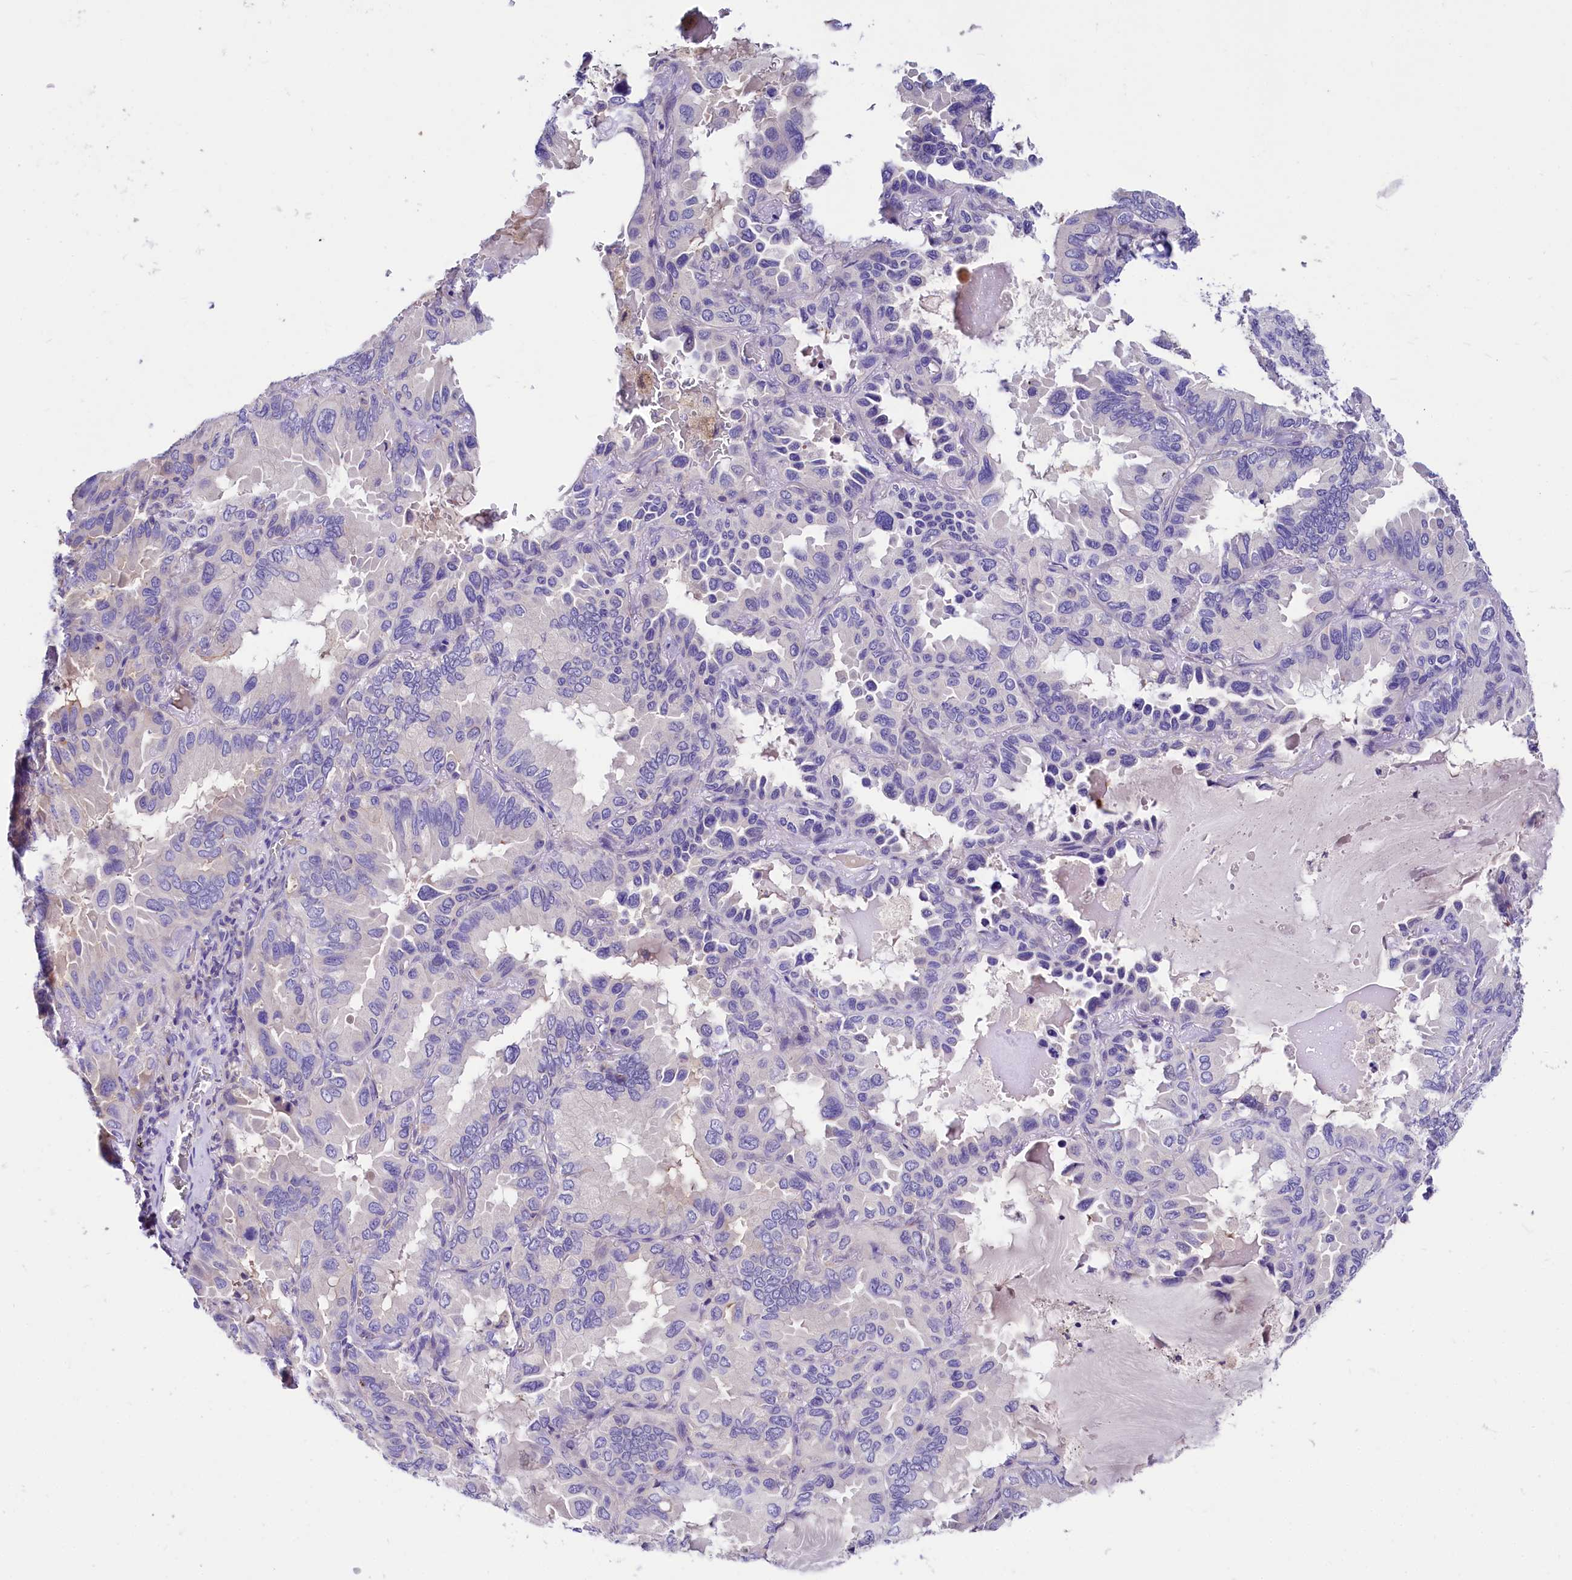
{"staining": {"intensity": "negative", "quantity": "none", "location": "none"}, "tissue": "lung cancer", "cell_type": "Tumor cells", "image_type": "cancer", "snomed": [{"axis": "morphology", "description": "Adenocarcinoma, NOS"}, {"axis": "topography", "description": "Lung"}], "caption": "Immunohistochemical staining of lung cancer shows no significant expression in tumor cells.", "gene": "ABHD5", "patient": {"sex": "male", "age": 64}}